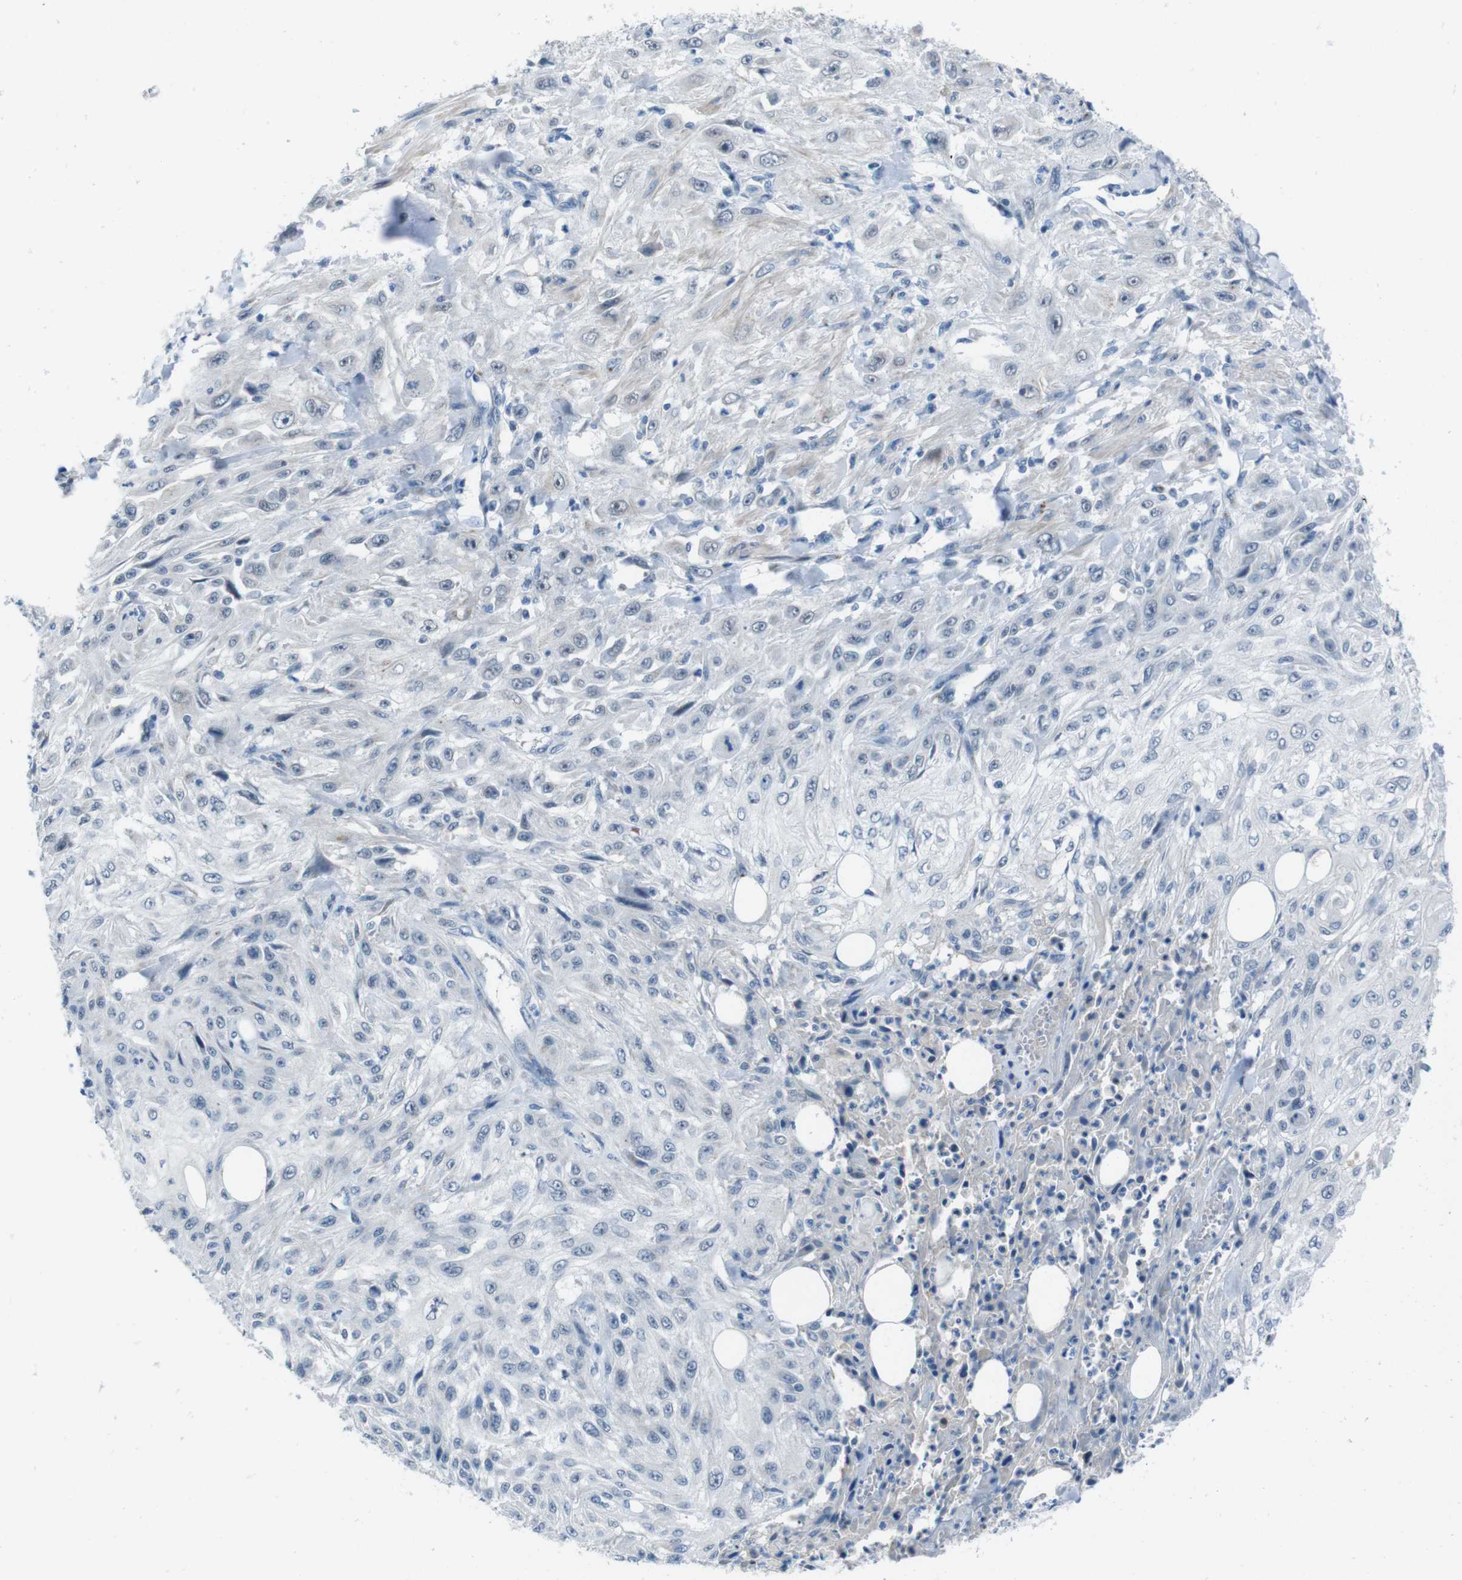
{"staining": {"intensity": "negative", "quantity": "none", "location": "none"}, "tissue": "skin cancer", "cell_type": "Tumor cells", "image_type": "cancer", "snomed": [{"axis": "morphology", "description": "Squamous cell carcinoma, NOS"}, {"axis": "topography", "description": "Skin"}], "caption": "Immunohistochemical staining of human skin cancer demonstrates no significant expression in tumor cells.", "gene": "CDHR2", "patient": {"sex": "male", "age": 75}}